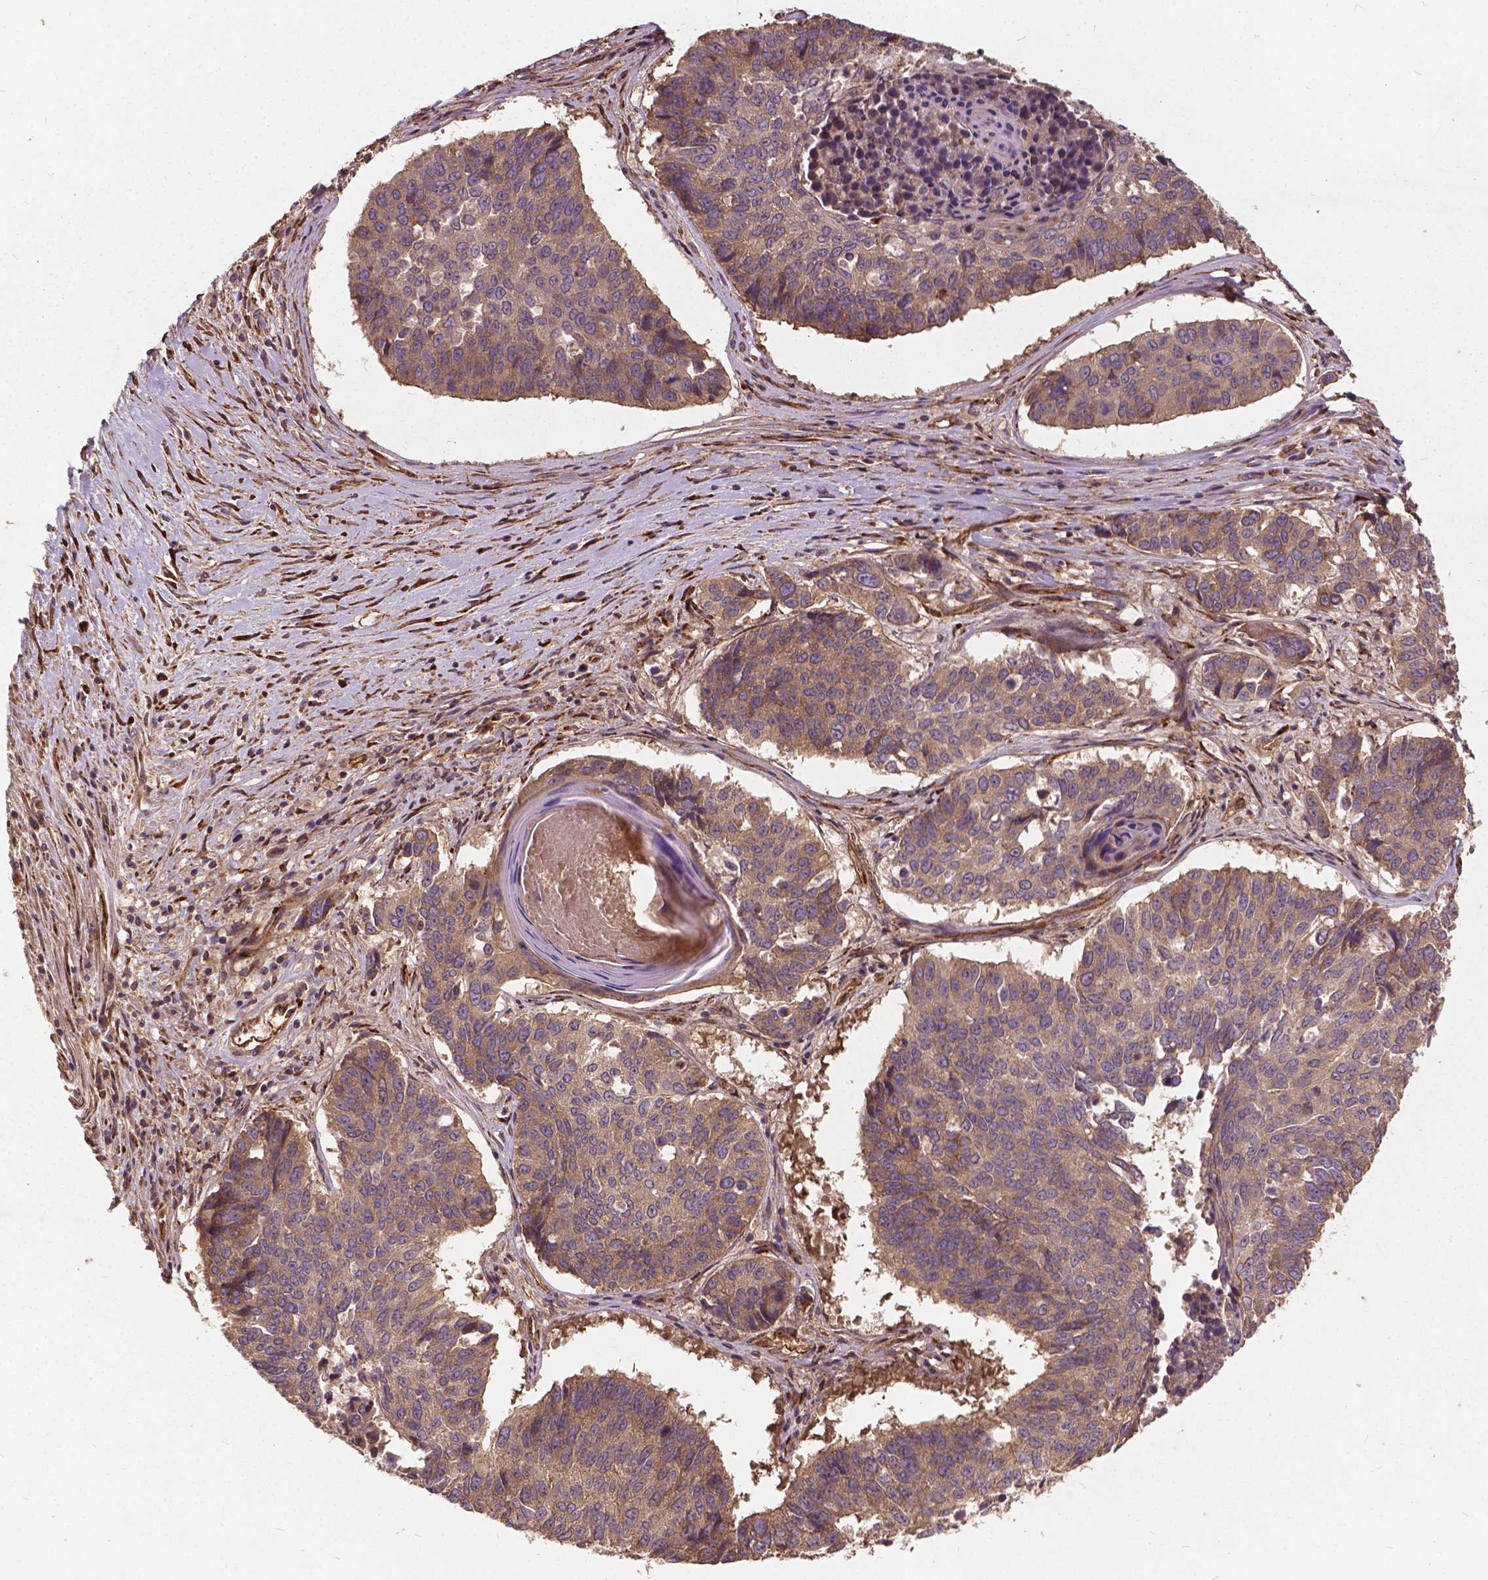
{"staining": {"intensity": "weak", "quantity": ">75%", "location": "cytoplasmic/membranous"}, "tissue": "lung cancer", "cell_type": "Tumor cells", "image_type": "cancer", "snomed": [{"axis": "morphology", "description": "Squamous cell carcinoma, NOS"}, {"axis": "topography", "description": "Lung"}], "caption": "This is a photomicrograph of IHC staining of lung cancer (squamous cell carcinoma), which shows weak staining in the cytoplasmic/membranous of tumor cells.", "gene": "UBXN2A", "patient": {"sex": "male", "age": 73}}